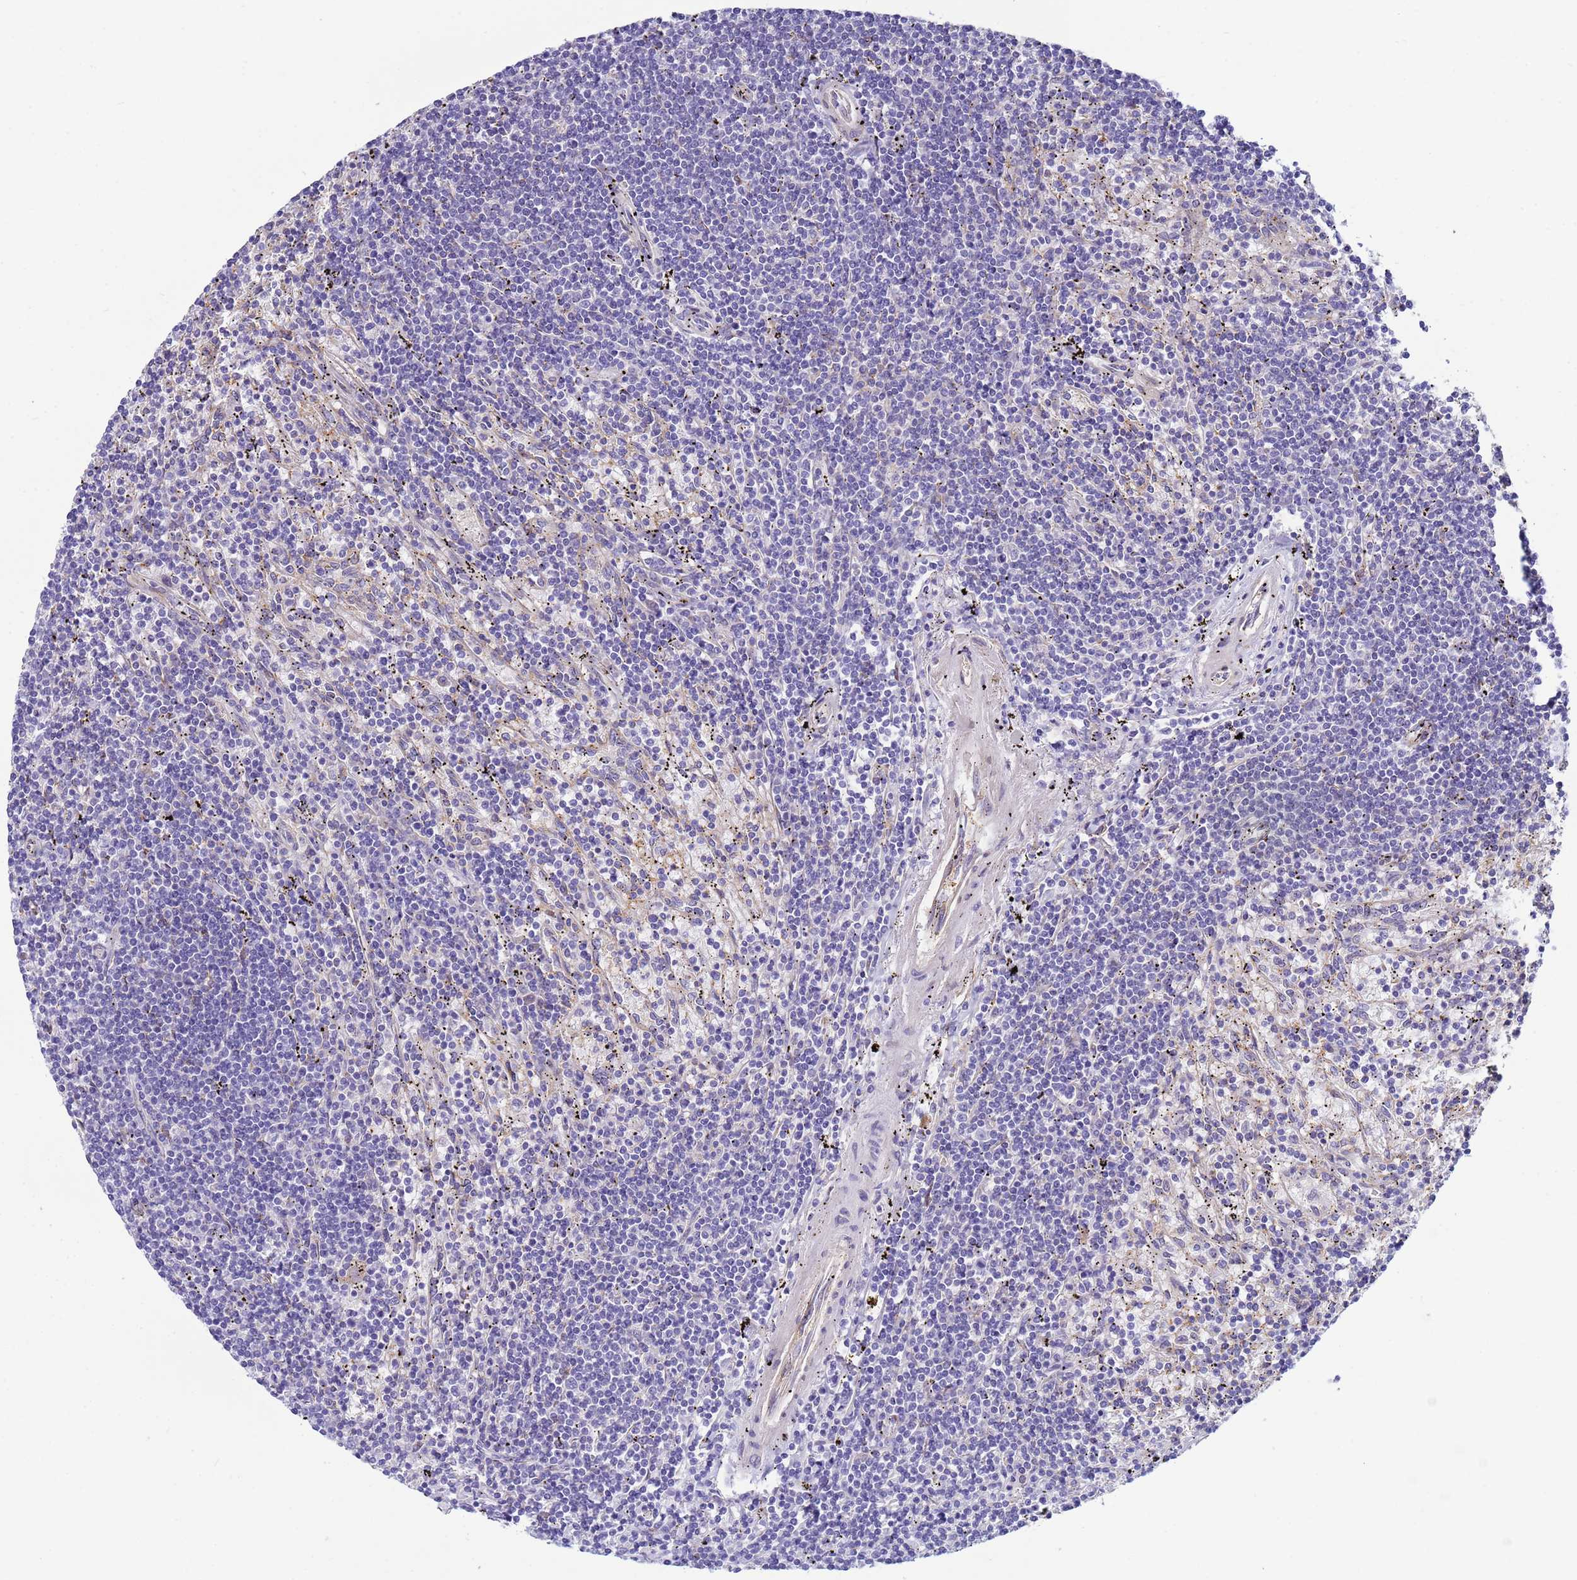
{"staining": {"intensity": "negative", "quantity": "none", "location": "none"}, "tissue": "lymphoma", "cell_type": "Tumor cells", "image_type": "cancer", "snomed": [{"axis": "morphology", "description": "Malignant lymphoma, non-Hodgkin's type, Low grade"}, {"axis": "topography", "description": "Spleen"}], "caption": "A photomicrograph of human lymphoma is negative for staining in tumor cells.", "gene": "TRPC6", "patient": {"sex": "male", "age": 76}}